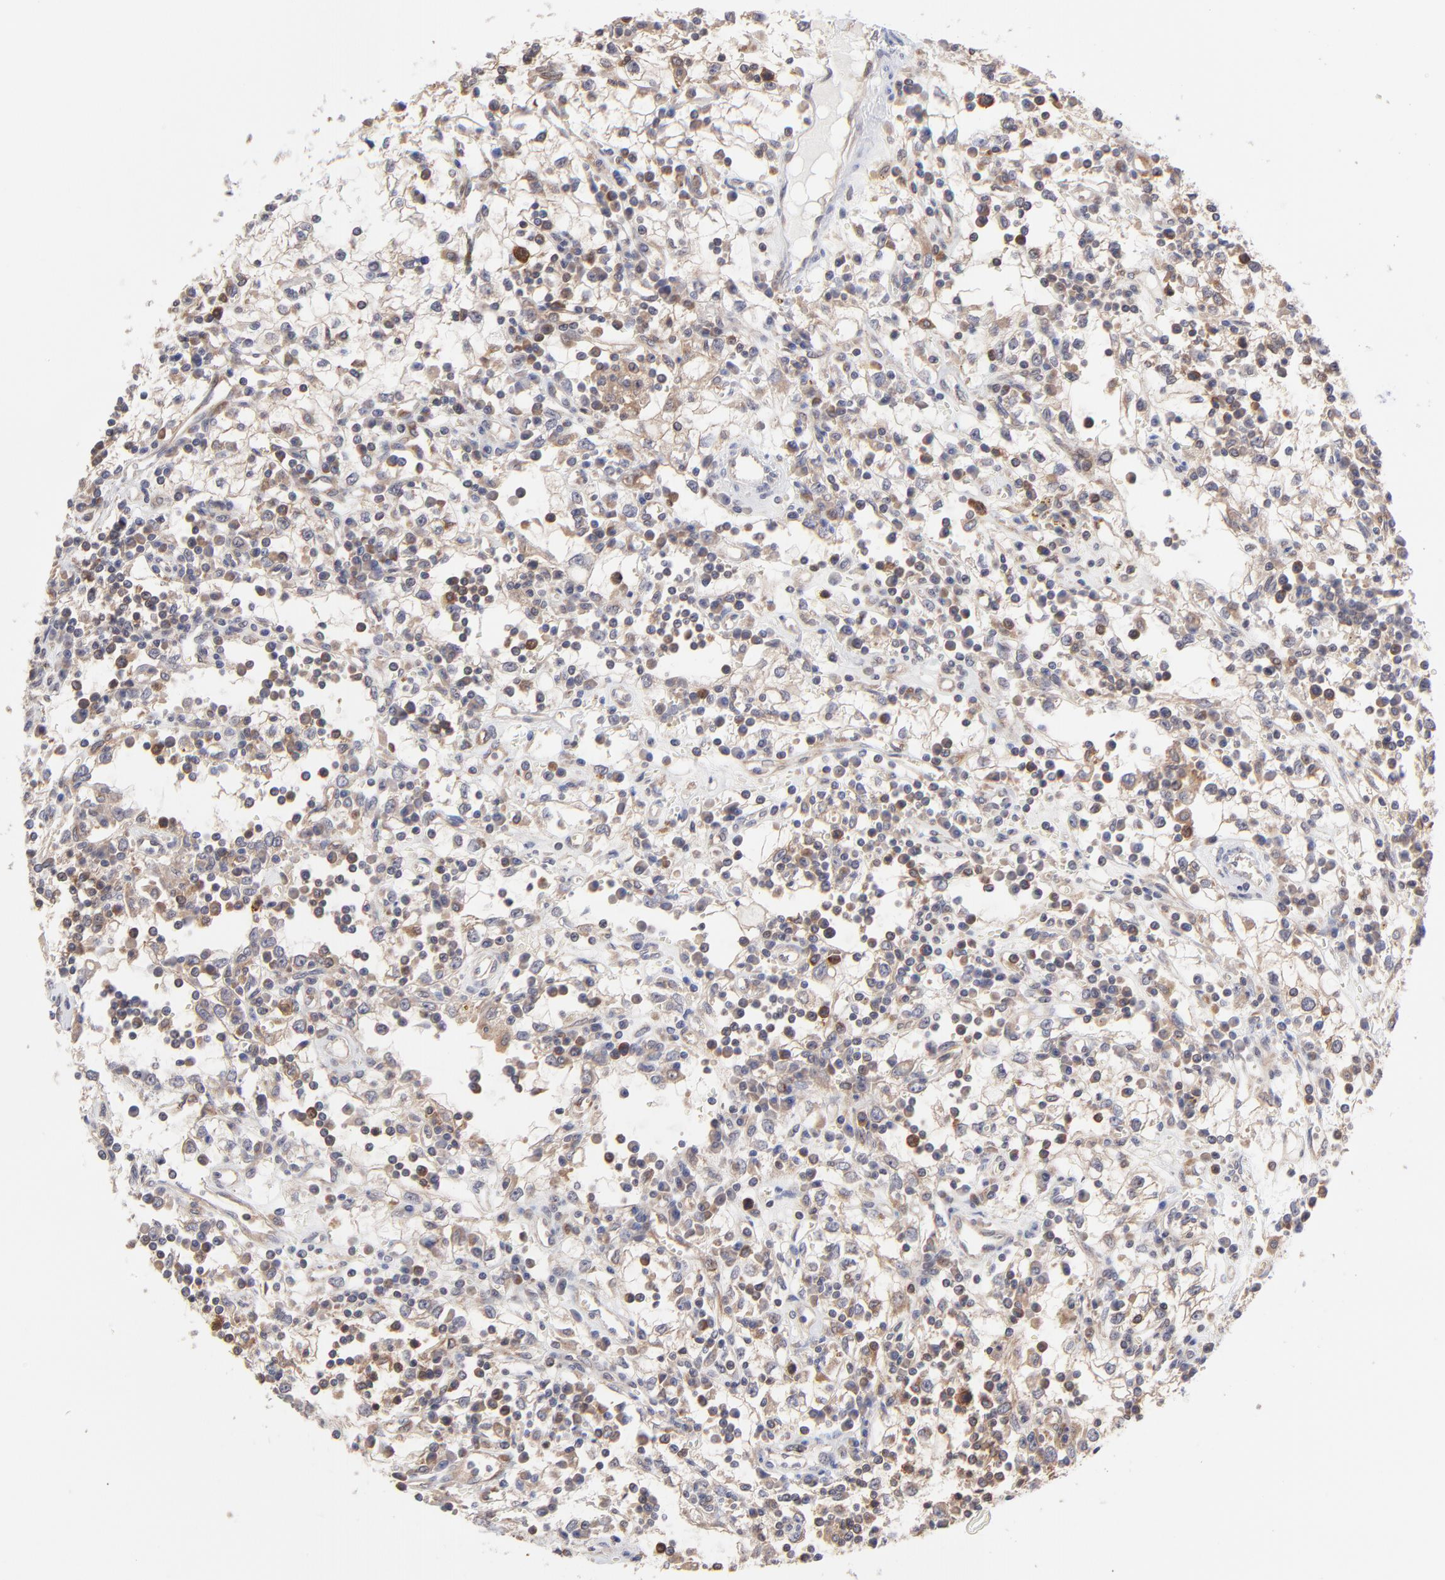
{"staining": {"intensity": "negative", "quantity": "none", "location": "none"}, "tissue": "renal cancer", "cell_type": "Tumor cells", "image_type": "cancer", "snomed": [{"axis": "morphology", "description": "Adenocarcinoma, NOS"}, {"axis": "topography", "description": "Kidney"}], "caption": "This is an immunohistochemistry (IHC) photomicrograph of adenocarcinoma (renal). There is no staining in tumor cells.", "gene": "GART", "patient": {"sex": "male", "age": 82}}